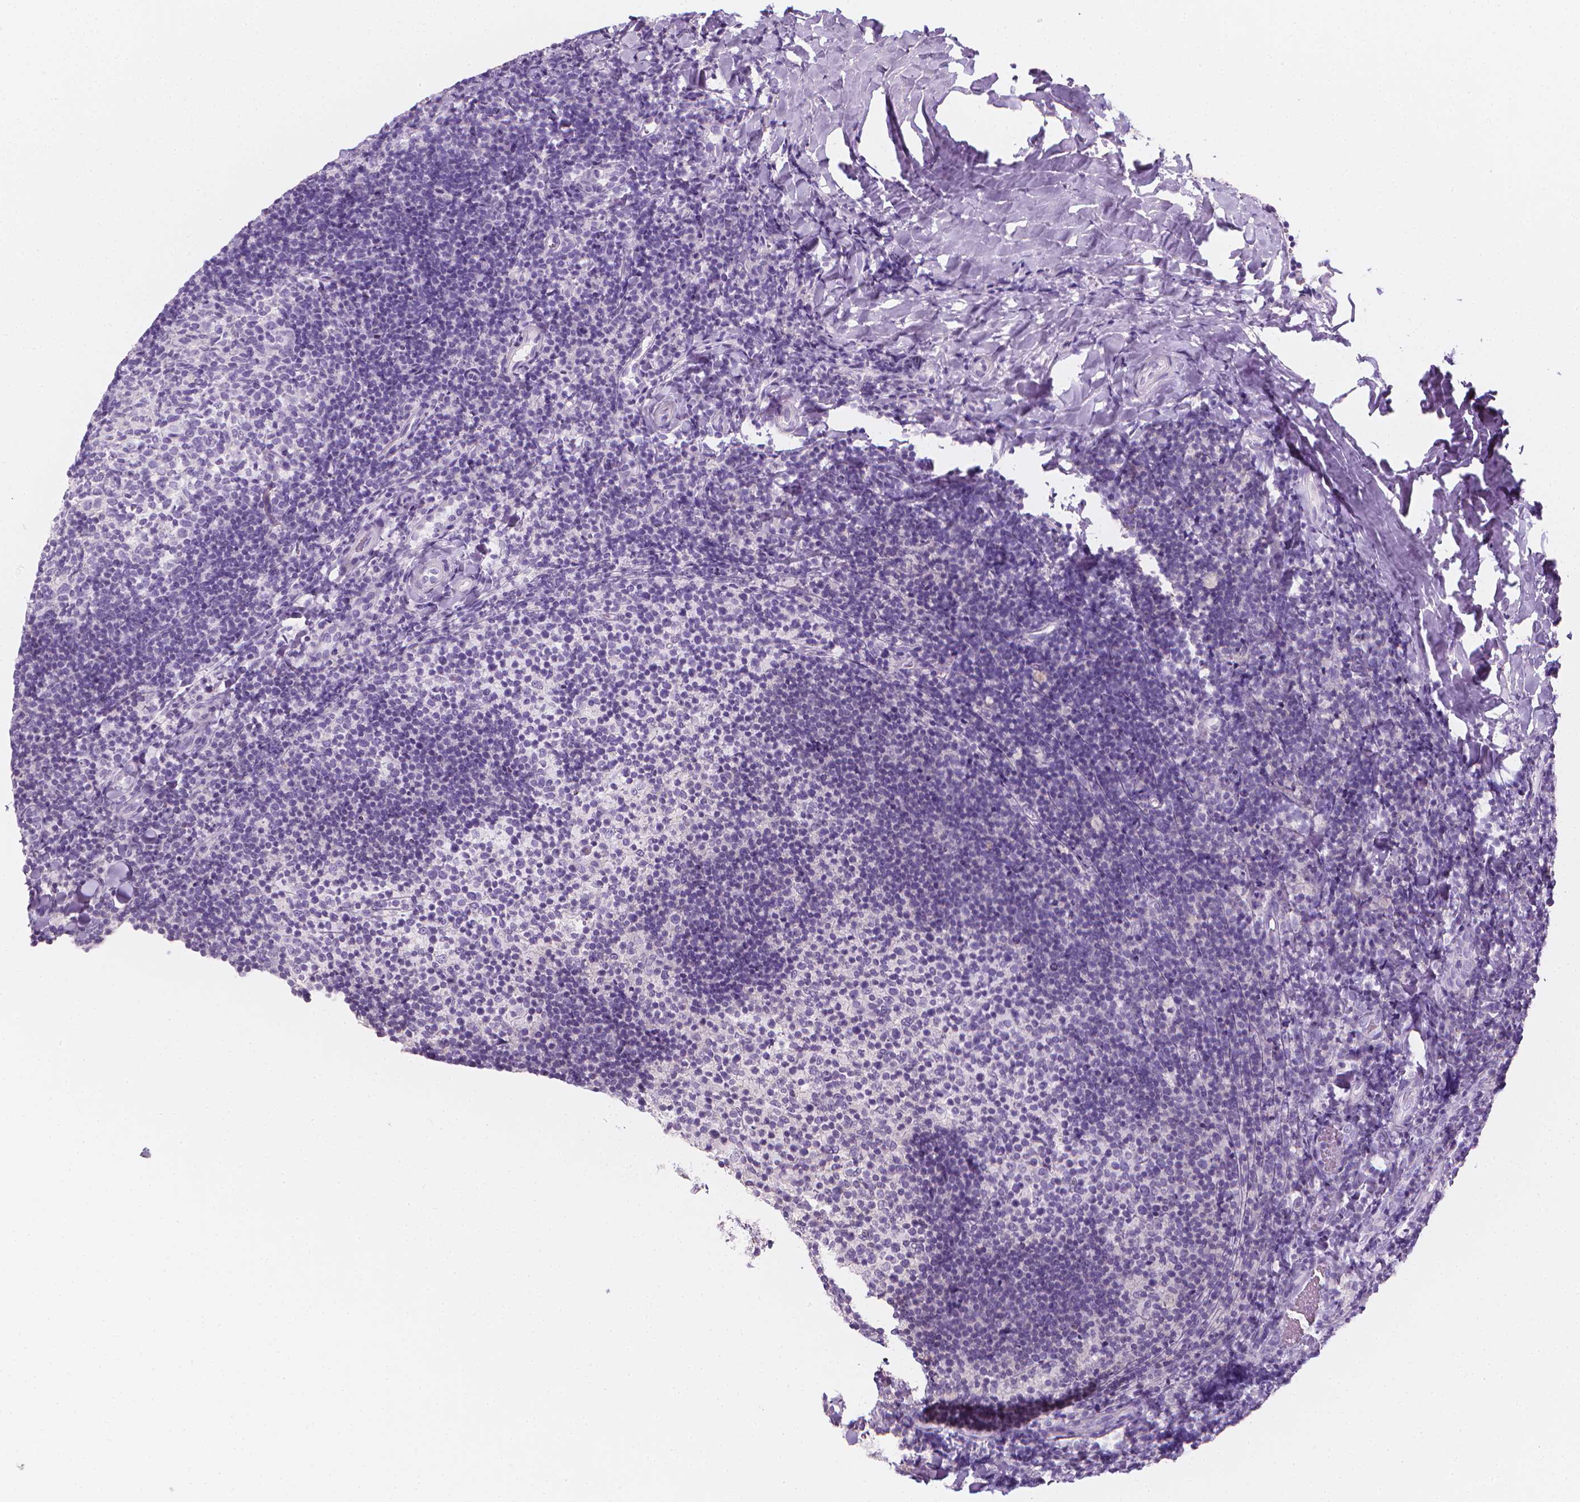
{"staining": {"intensity": "negative", "quantity": "none", "location": "none"}, "tissue": "tonsil", "cell_type": "Germinal center cells", "image_type": "normal", "snomed": [{"axis": "morphology", "description": "Normal tissue, NOS"}, {"axis": "topography", "description": "Tonsil"}], "caption": "A micrograph of tonsil stained for a protein exhibits no brown staining in germinal center cells.", "gene": "DCAF8L1", "patient": {"sex": "female", "age": 10}}